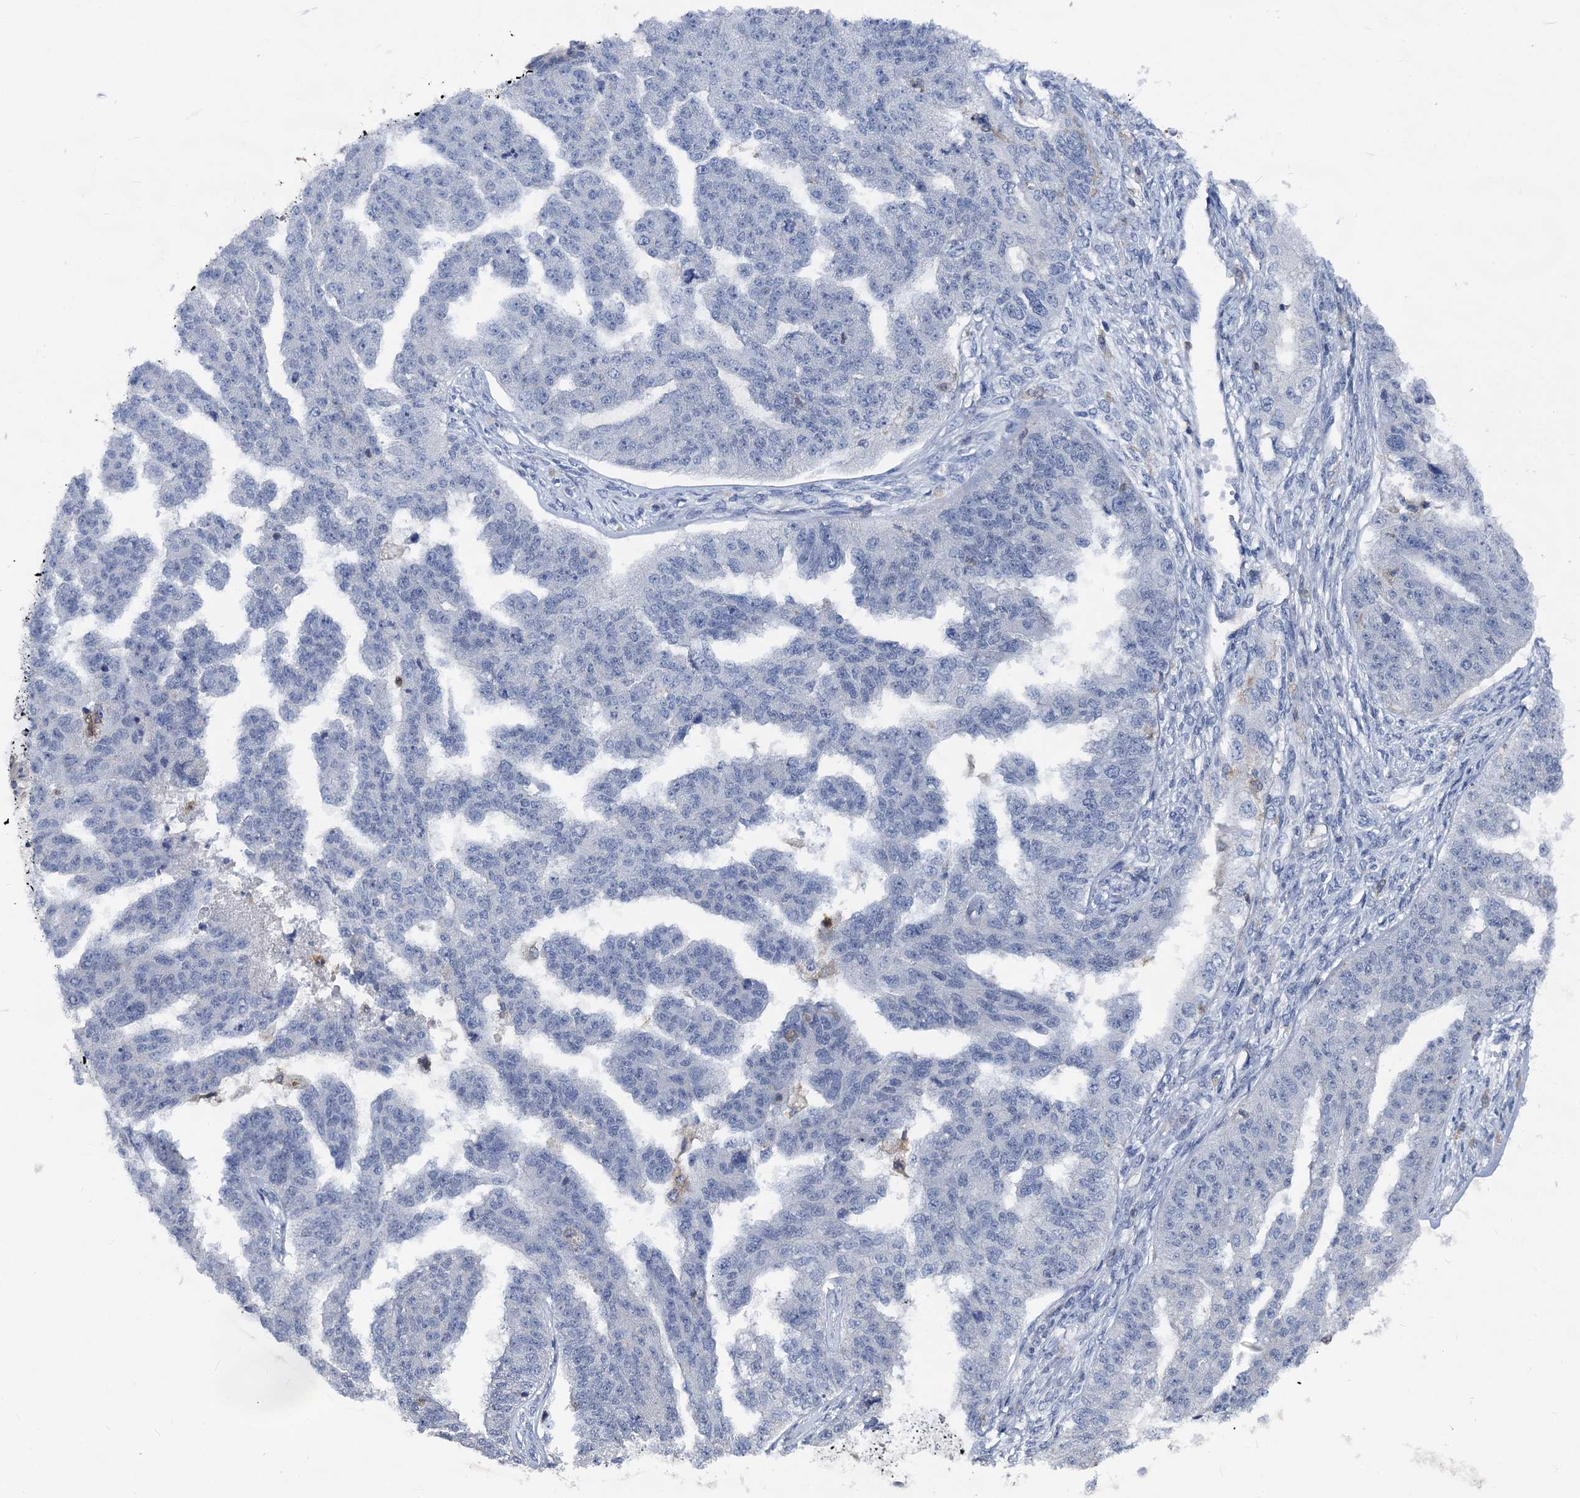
{"staining": {"intensity": "negative", "quantity": "none", "location": "none"}, "tissue": "ovarian cancer", "cell_type": "Tumor cells", "image_type": "cancer", "snomed": [{"axis": "morphology", "description": "Cystadenocarcinoma, serous, NOS"}, {"axis": "topography", "description": "Ovary"}], "caption": "The immunohistochemistry photomicrograph has no significant staining in tumor cells of ovarian cancer (serous cystadenocarcinoma) tissue.", "gene": "RHOG", "patient": {"sex": "female", "age": 58}}